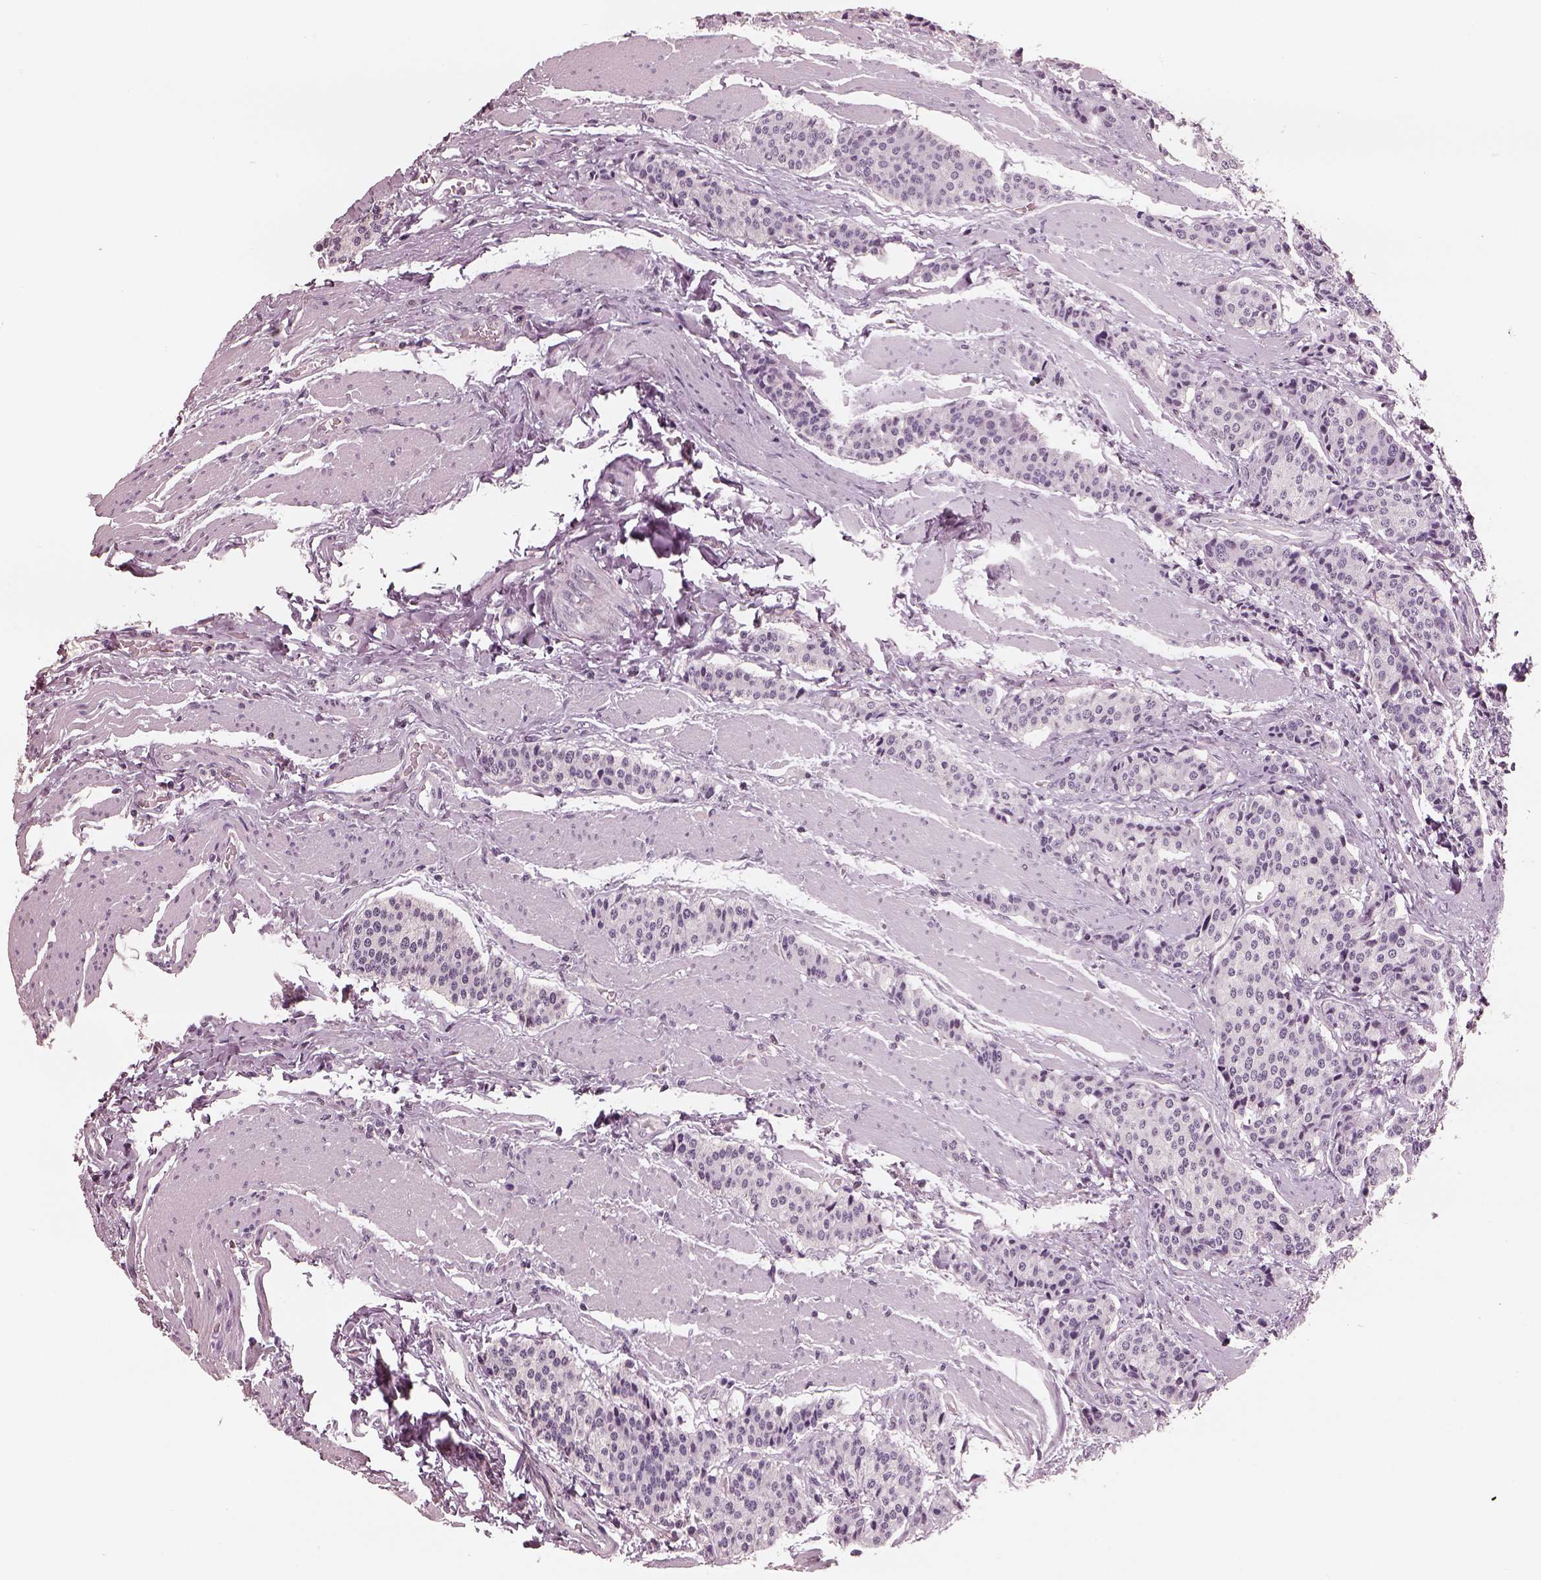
{"staining": {"intensity": "negative", "quantity": "none", "location": "none"}, "tissue": "carcinoid", "cell_type": "Tumor cells", "image_type": "cancer", "snomed": [{"axis": "morphology", "description": "Carcinoid, malignant, NOS"}, {"axis": "topography", "description": "Small intestine"}], "caption": "An IHC micrograph of carcinoid is shown. There is no staining in tumor cells of carcinoid.", "gene": "EGR4", "patient": {"sex": "male", "age": 73}}